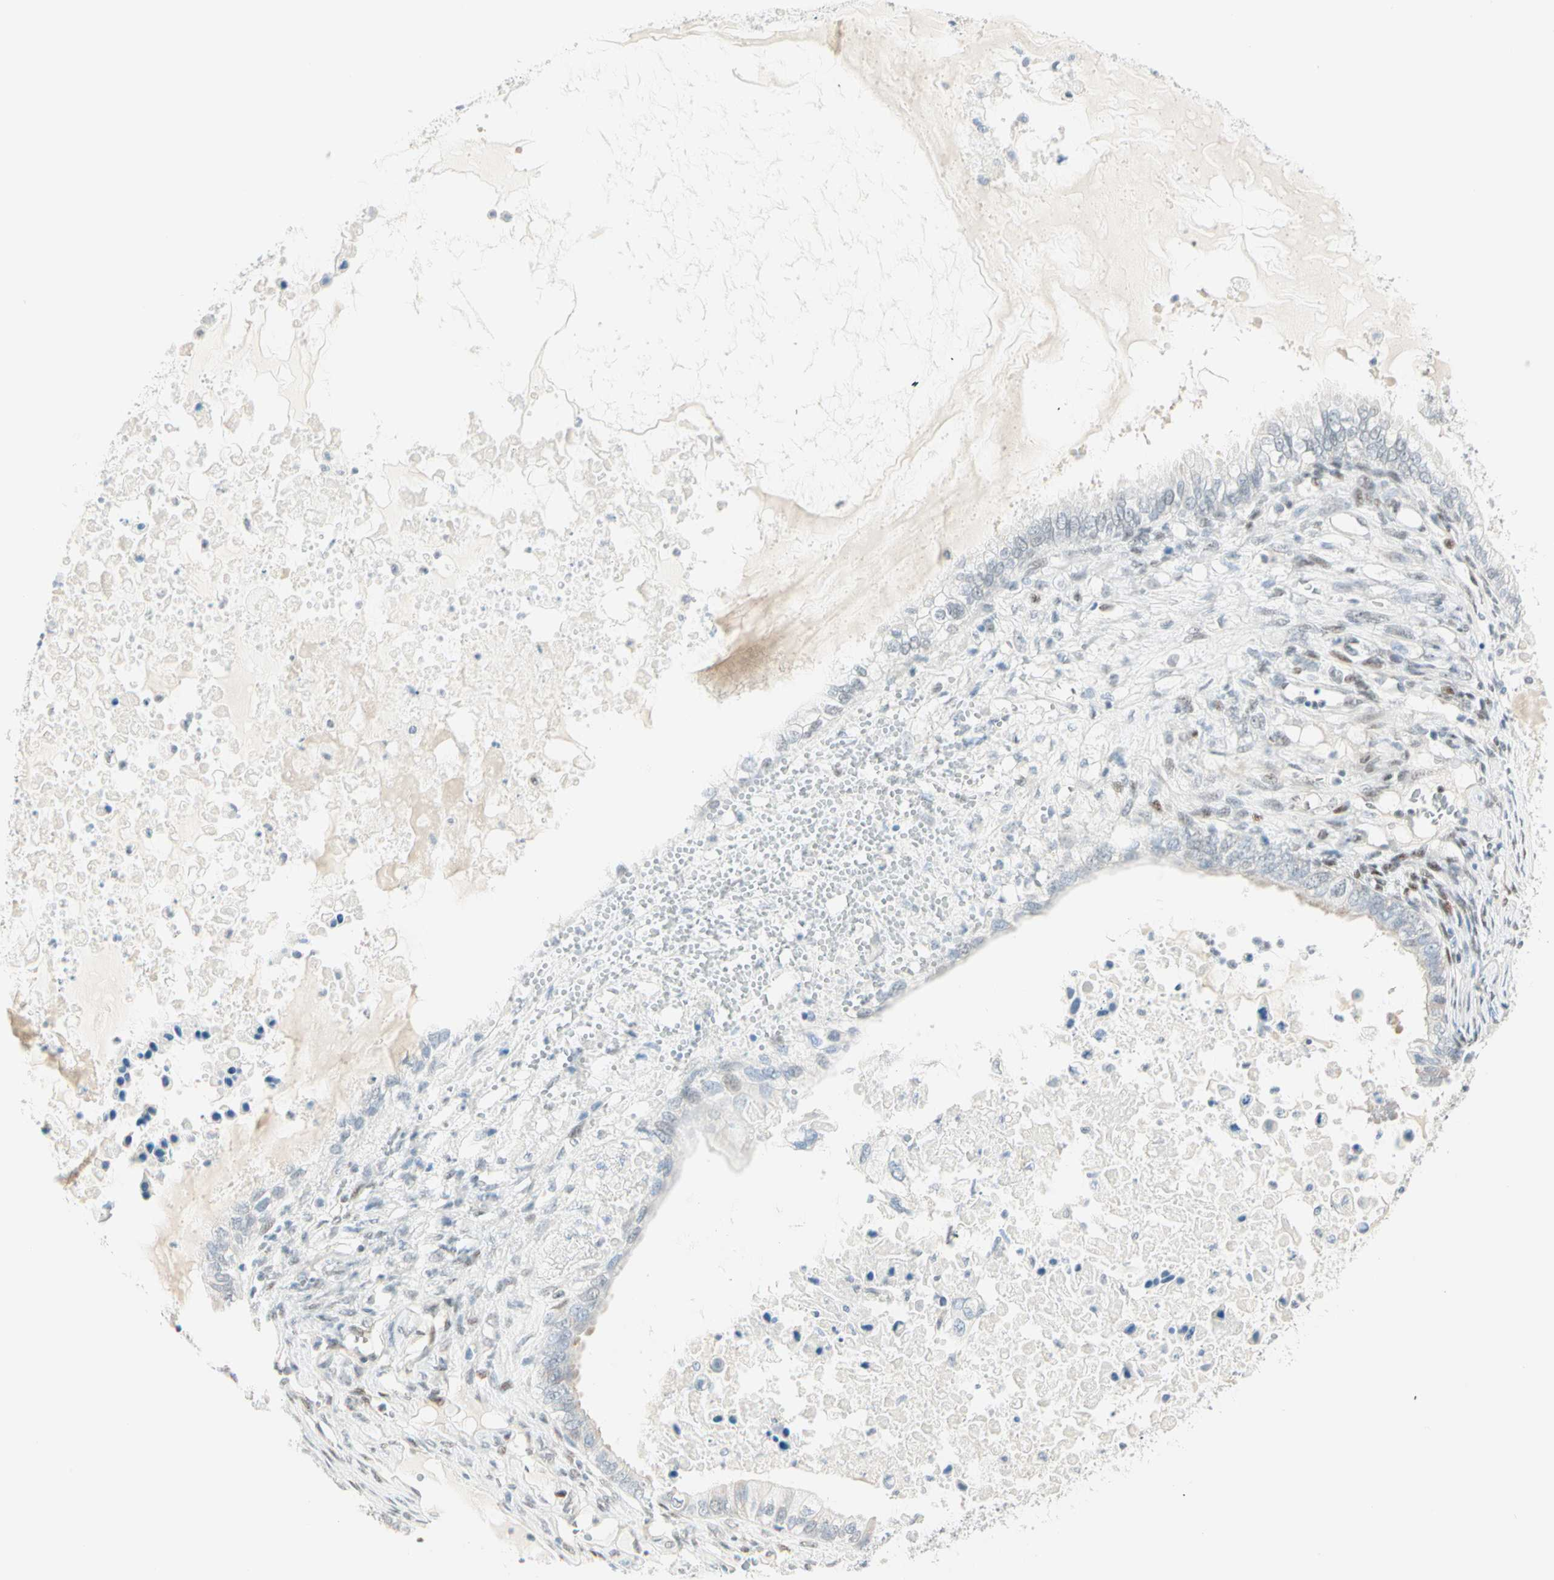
{"staining": {"intensity": "negative", "quantity": "none", "location": "none"}, "tissue": "ovarian cancer", "cell_type": "Tumor cells", "image_type": "cancer", "snomed": [{"axis": "morphology", "description": "Cystadenocarcinoma, mucinous, NOS"}, {"axis": "topography", "description": "Ovary"}], "caption": "Tumor cells show no significant protein positivity in mucinous cystadenocarcinoma (ovarian). Nuclei are stained in blue.", "gene": "PKNOX1", "patient": {"sex": "female", "age": 80}}